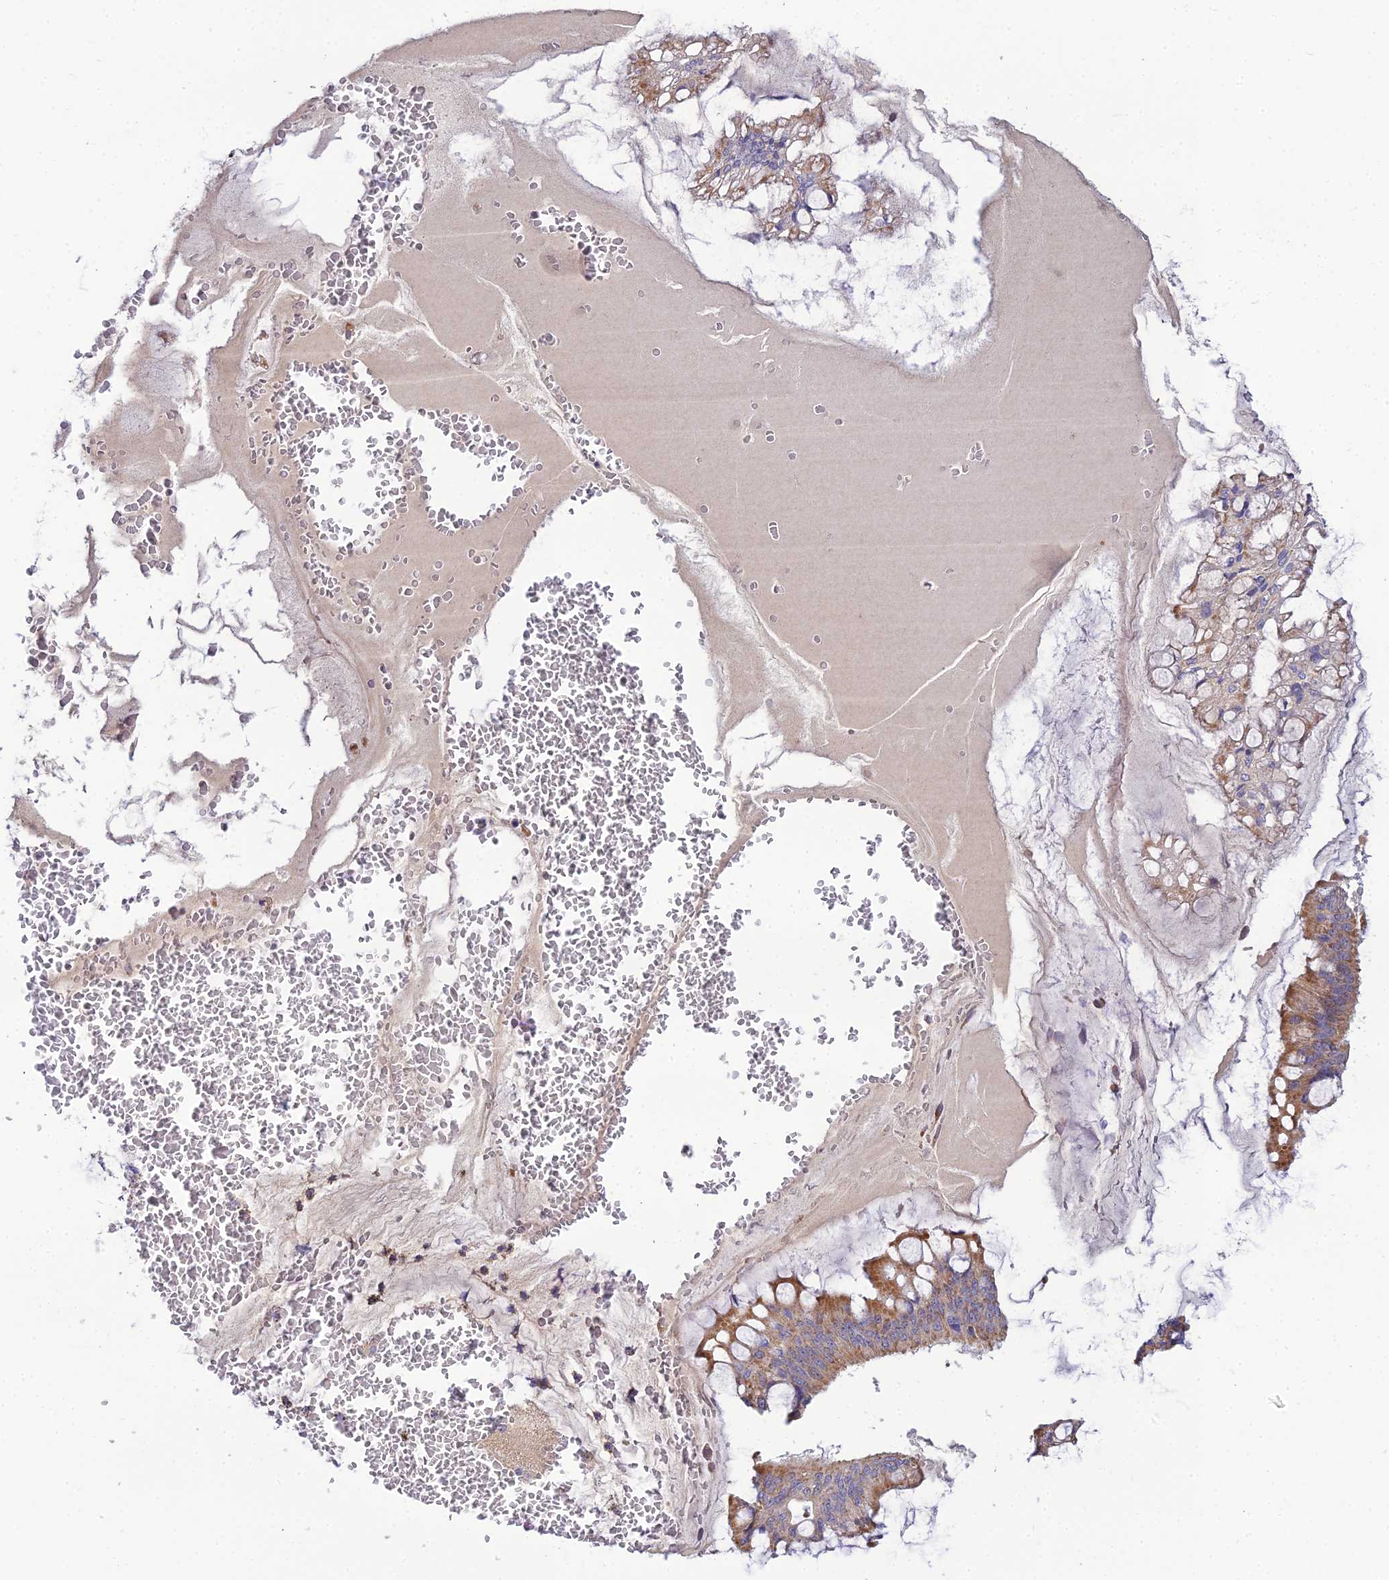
{"staining": {"intensity": "moderate", "quantity": "25%-75%", "location": "cytoplasmic/membranous"}, "tissue": "ovarian cancer", "cell_type": "Tumor cells", "image_type": "cancer", "snomed": [{"axis": "morphology", "description": "Cystadenocarcinoma, mucinous, NOS"}, {"axis": "topography", "description": "Ovary"}], "caption": "IHC staining of ovarian cancer (mucinous cystadenocarcinoma), which shows medium levels of moderate cytoplasmic/membranous positivity in approximately 25%-75% of tumor cells indicating moderate cytoplasmic/membranous protein staining. The staining was performed using DAB (3,3'-diaminobenzidine) (brown) for protein detection and nuclei were counterstained in hematoxylin (blue).", "gene": "ACOT2", "patient": {"sex": "female", "age": 73}}